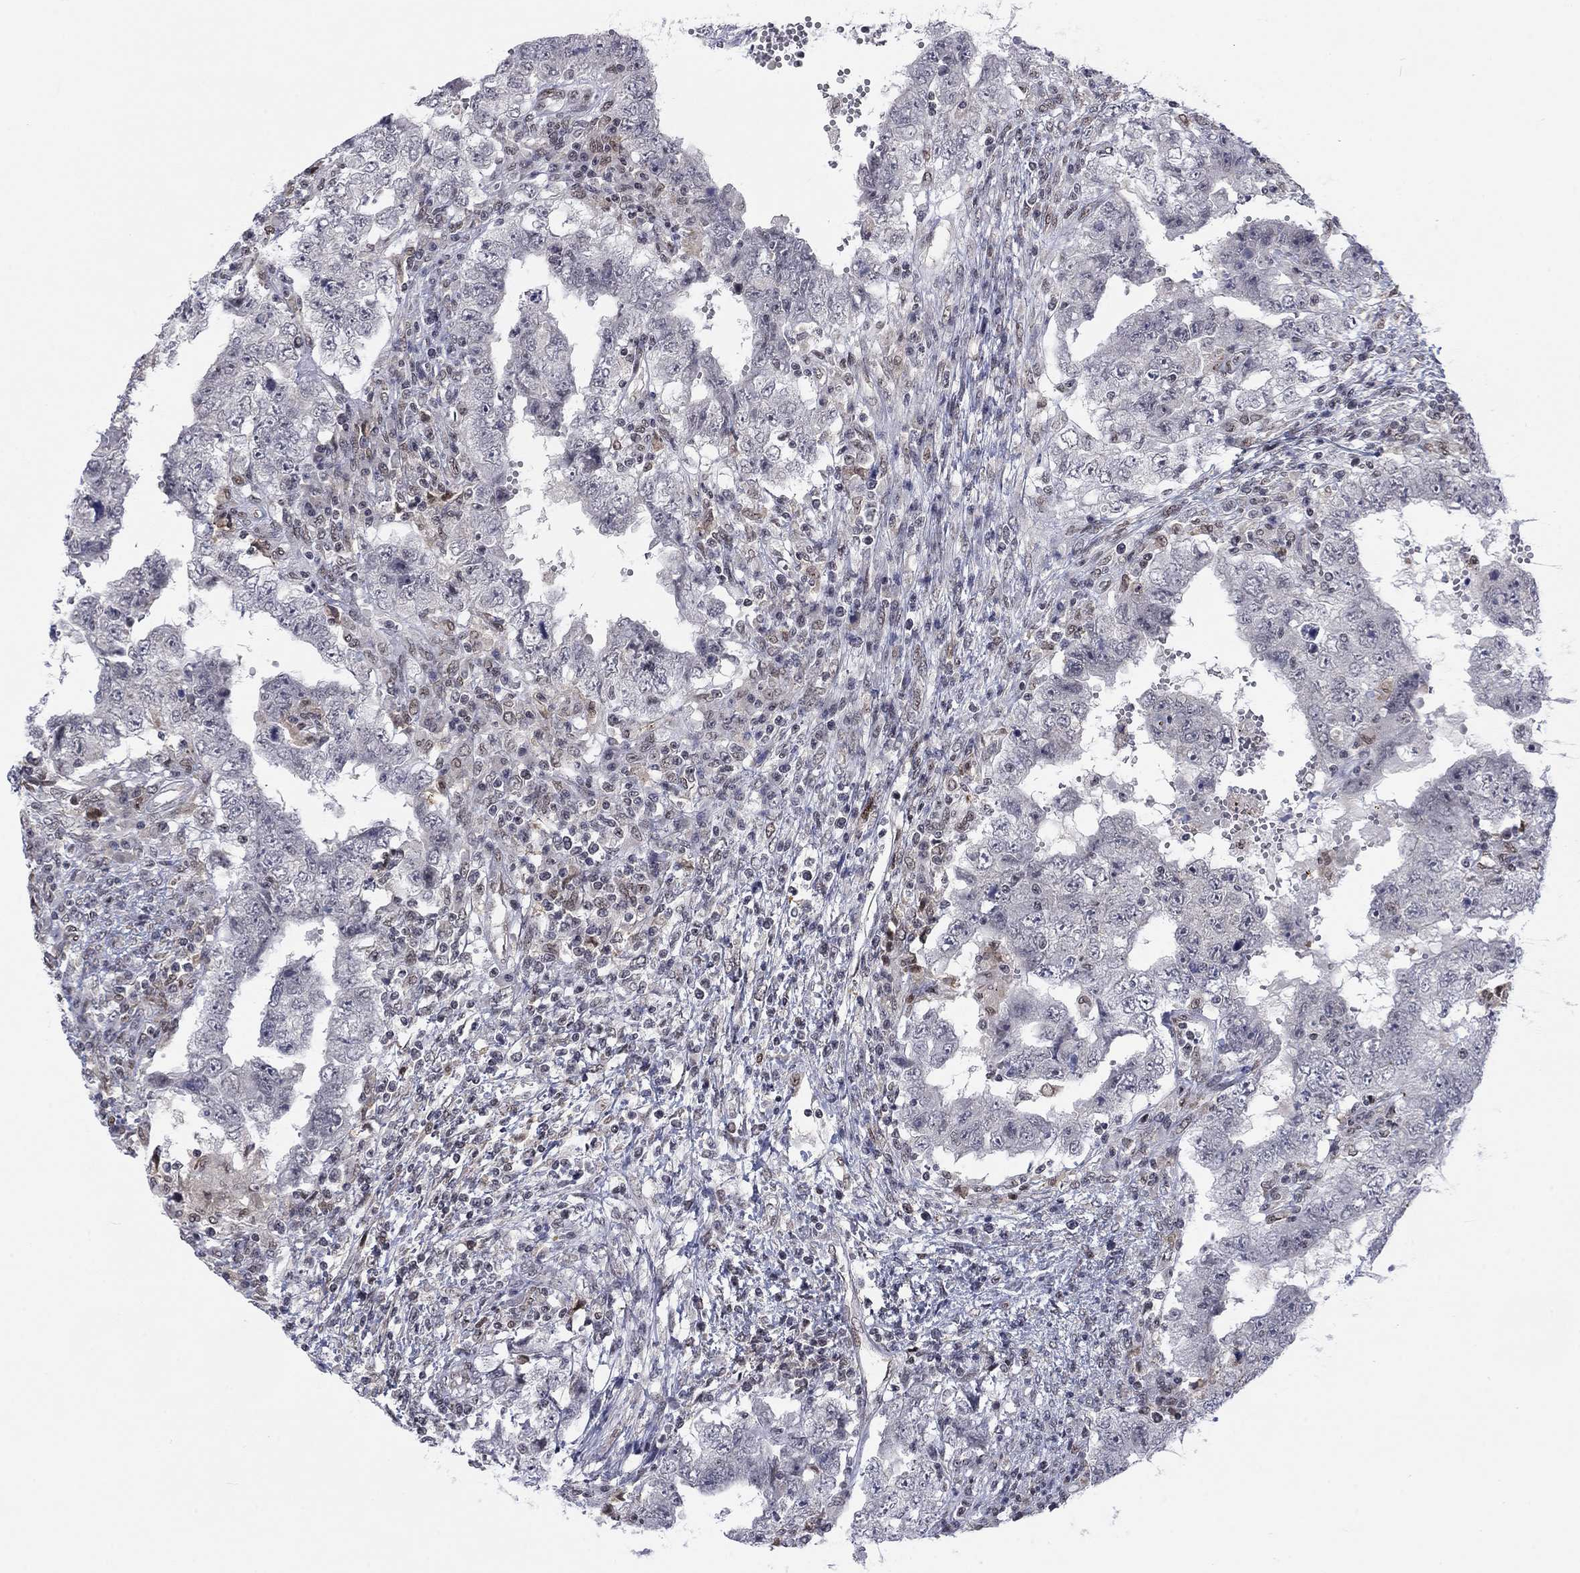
{"staining": {"intensity": "negative", "quantity": "none", "location": "none"}, "tissue": "testis cancer", "cell_type": "Tumor cells", "image_type": "cancer", "snomed": [{"axis": "morphology", "description": "Carcinoma, Embryonal, NOS"}, {"axis": "topography", "description": "Testis"}], "caption": "This photomicrograph is of testis embryonal carcinoma stained with IHC to label a protein in brown with the nuclei are counter-stained blue. There is no expression in tumor cells. (DAB immunohistochemistry, high magnification).", "gene": "FYTTD1", "patient": {"sex": "male", "age": 26}}